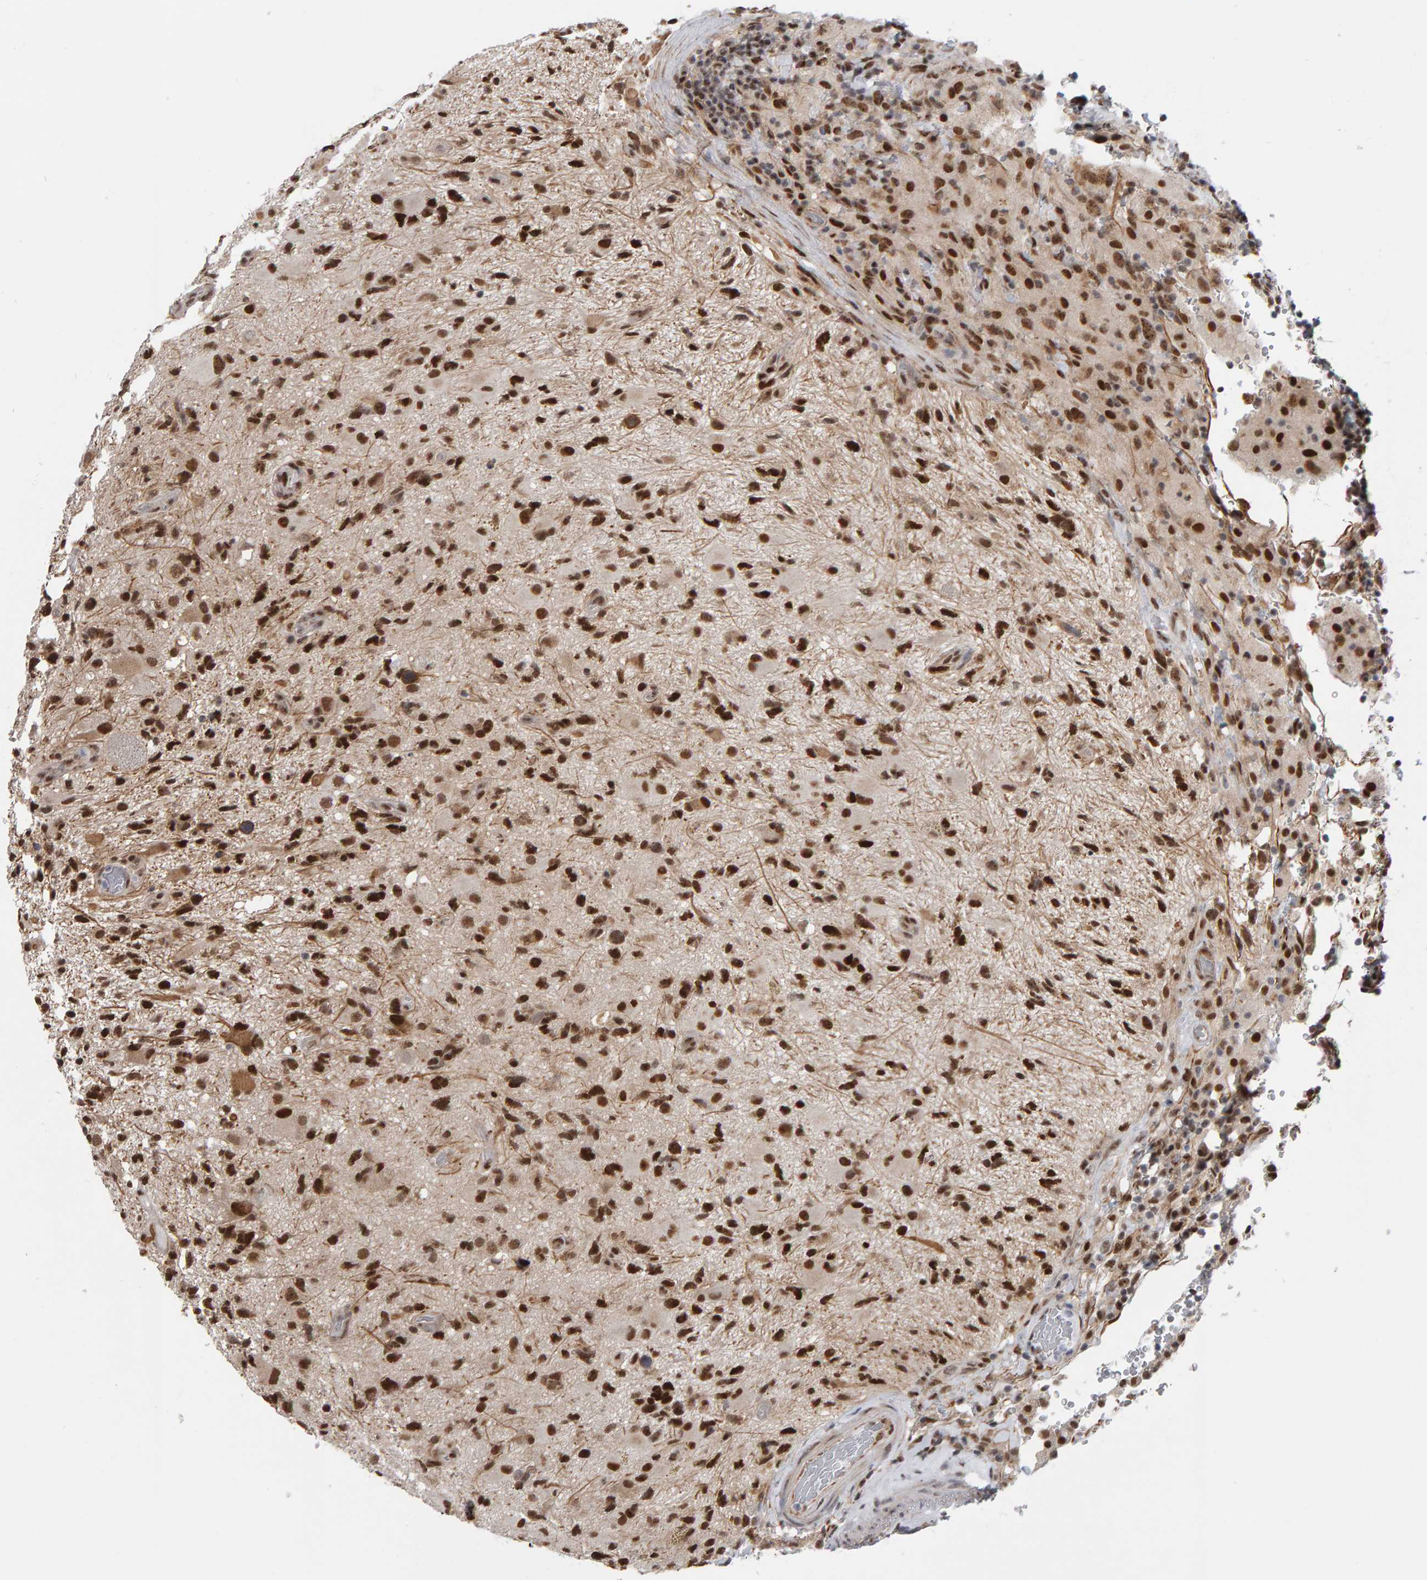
{"staining": {"intensity": "moderate", "quantity": ">75%", "location": "nuclear"}, "tissue": "glioma", "cell_type": "Tumor cells", "image_type": "cancer", "snomed": [{"axis": "morphology", "description": "Glioma, malignant, High grade"}, {"axis": "topography", "description": "Brain"}], "caption": "Immunohistochemistry histopathology image of human glioma stained for a protein (brown), which reveals medium levels of moderate nuclear staining in approximately >75% of tumor cells.", "gene": "ATF7IP", "patient": {"sex": "male", "age": 33}}